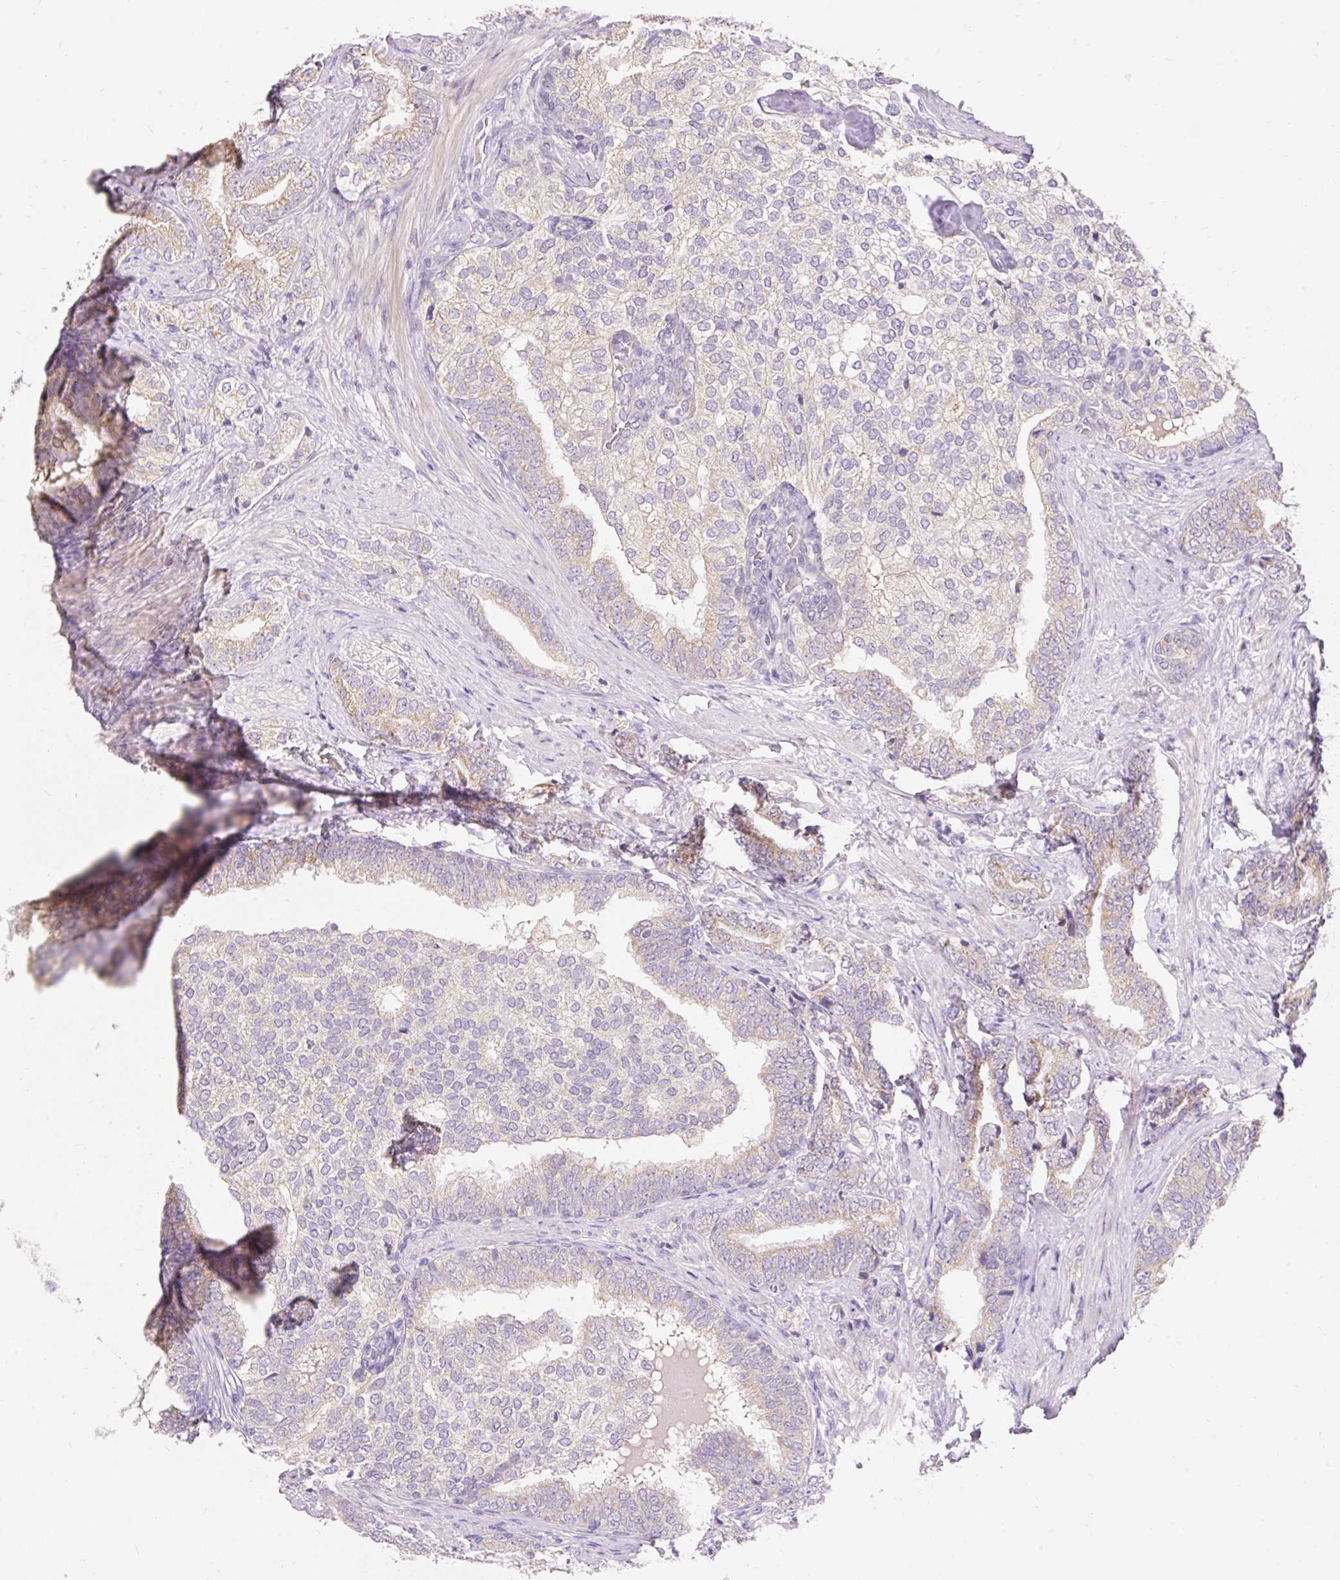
{"staining": {"intensity": "weak", "quantity": "<25%", "location": "cytoplasmic/membranous"}, "tissue": "prostate cancer", "cell_type": "Tumor cells", "image_type": "cancer", "snomed": [{"axis": "morphology", "description": "Adenocarcinoma, High grade"}, {"axis": "topography", "description": "Prostate"}], "caption": "Photomicrograph shows no protein staining in tumor cells of prostate high-grade adenocarcinoma tissue.", "gene": "PMAIP1", "patient": {"sex": "male", "age": 72}}